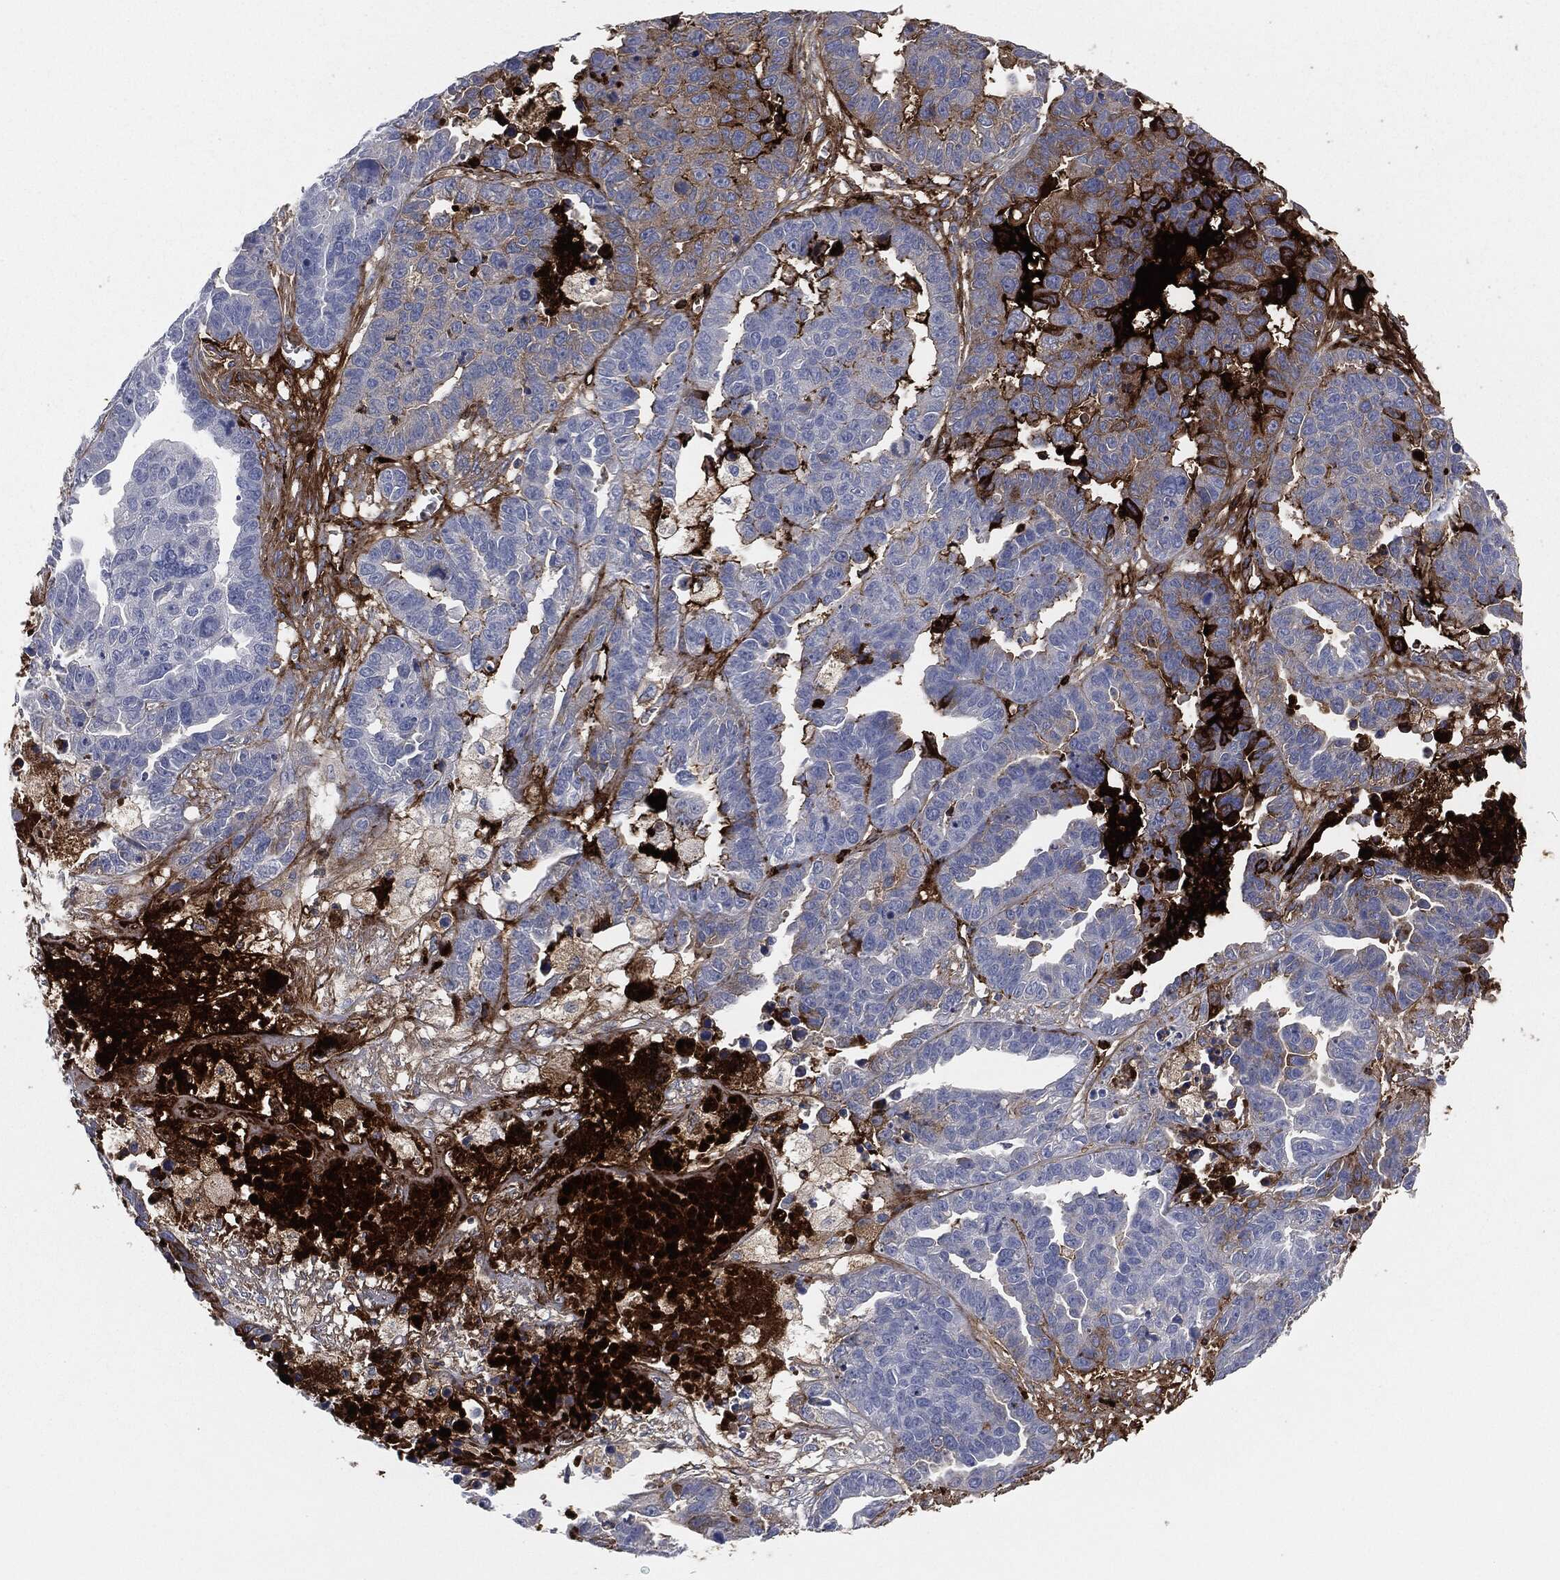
{"staining": {"intensity": "strong", "quantity": "<25%", "location": "cytoplasmic/membranous"}, "tissue": "ovarian cancer", "cell_type": "Tumor cells", "image_type": "cancer", "snomed": [{"axis": "morphology", "description": "Cystadenocarcinoma, serous, NOS"}, {"axis": "topography", "description": "Ovary"}], "caption": "This is a histology image of IHC staining of serous cystadenocarcinoma (ovarian), which shows strong positivity in the cytoplasmic/membranous of tumor cells.", "gene": "APOB", "patient": {"sex": "female", "age": 87}}